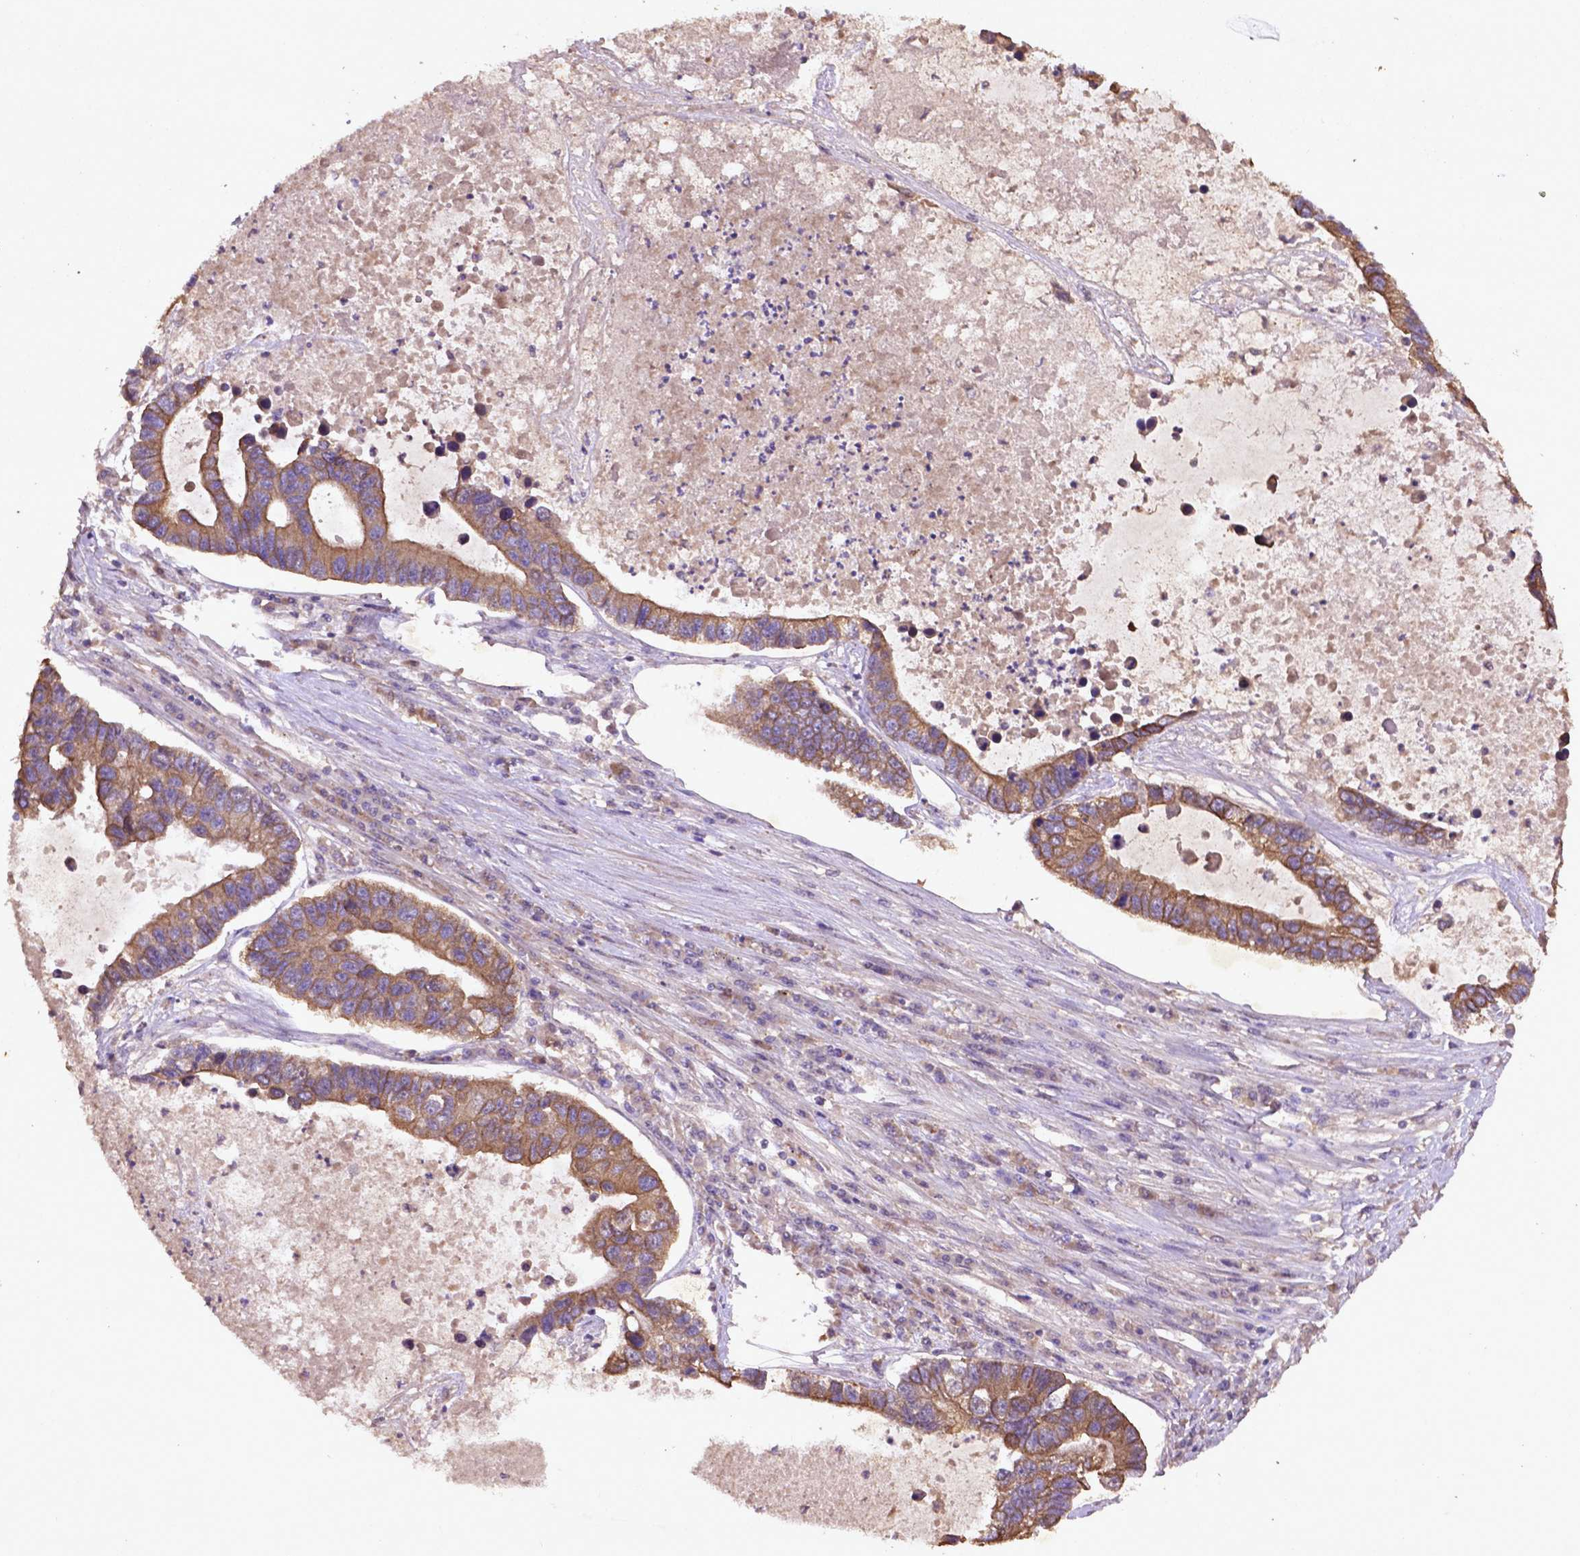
{"staining": {"intensity": "moderate", "quantity": ">75%", "location": "cytoplasmic/membranous"}, "tissue": "lung cancer", "cell_type": "Tumor cells", "image_type": "cancer", "snomed": [{"axis": "morphology", "description": "Adenocarcinoma, NOS"}, {"axis": "topography", "description": "Bronchus"}, {"axis": "topography", "description": "Lung"}], "caption": "High-power microscopy captured an IHC histopathology image of lung adenocarcinoma, revealing moderate cytoplasmic/membranous expression in approximately >75% of tumor cells. (DAB (3,3'-diaminobenzidine) IHC, brown staining for protein, blue staining for nuclei).", "gene": "COQ2", "patient": {"sex": "female", "age": 51}}